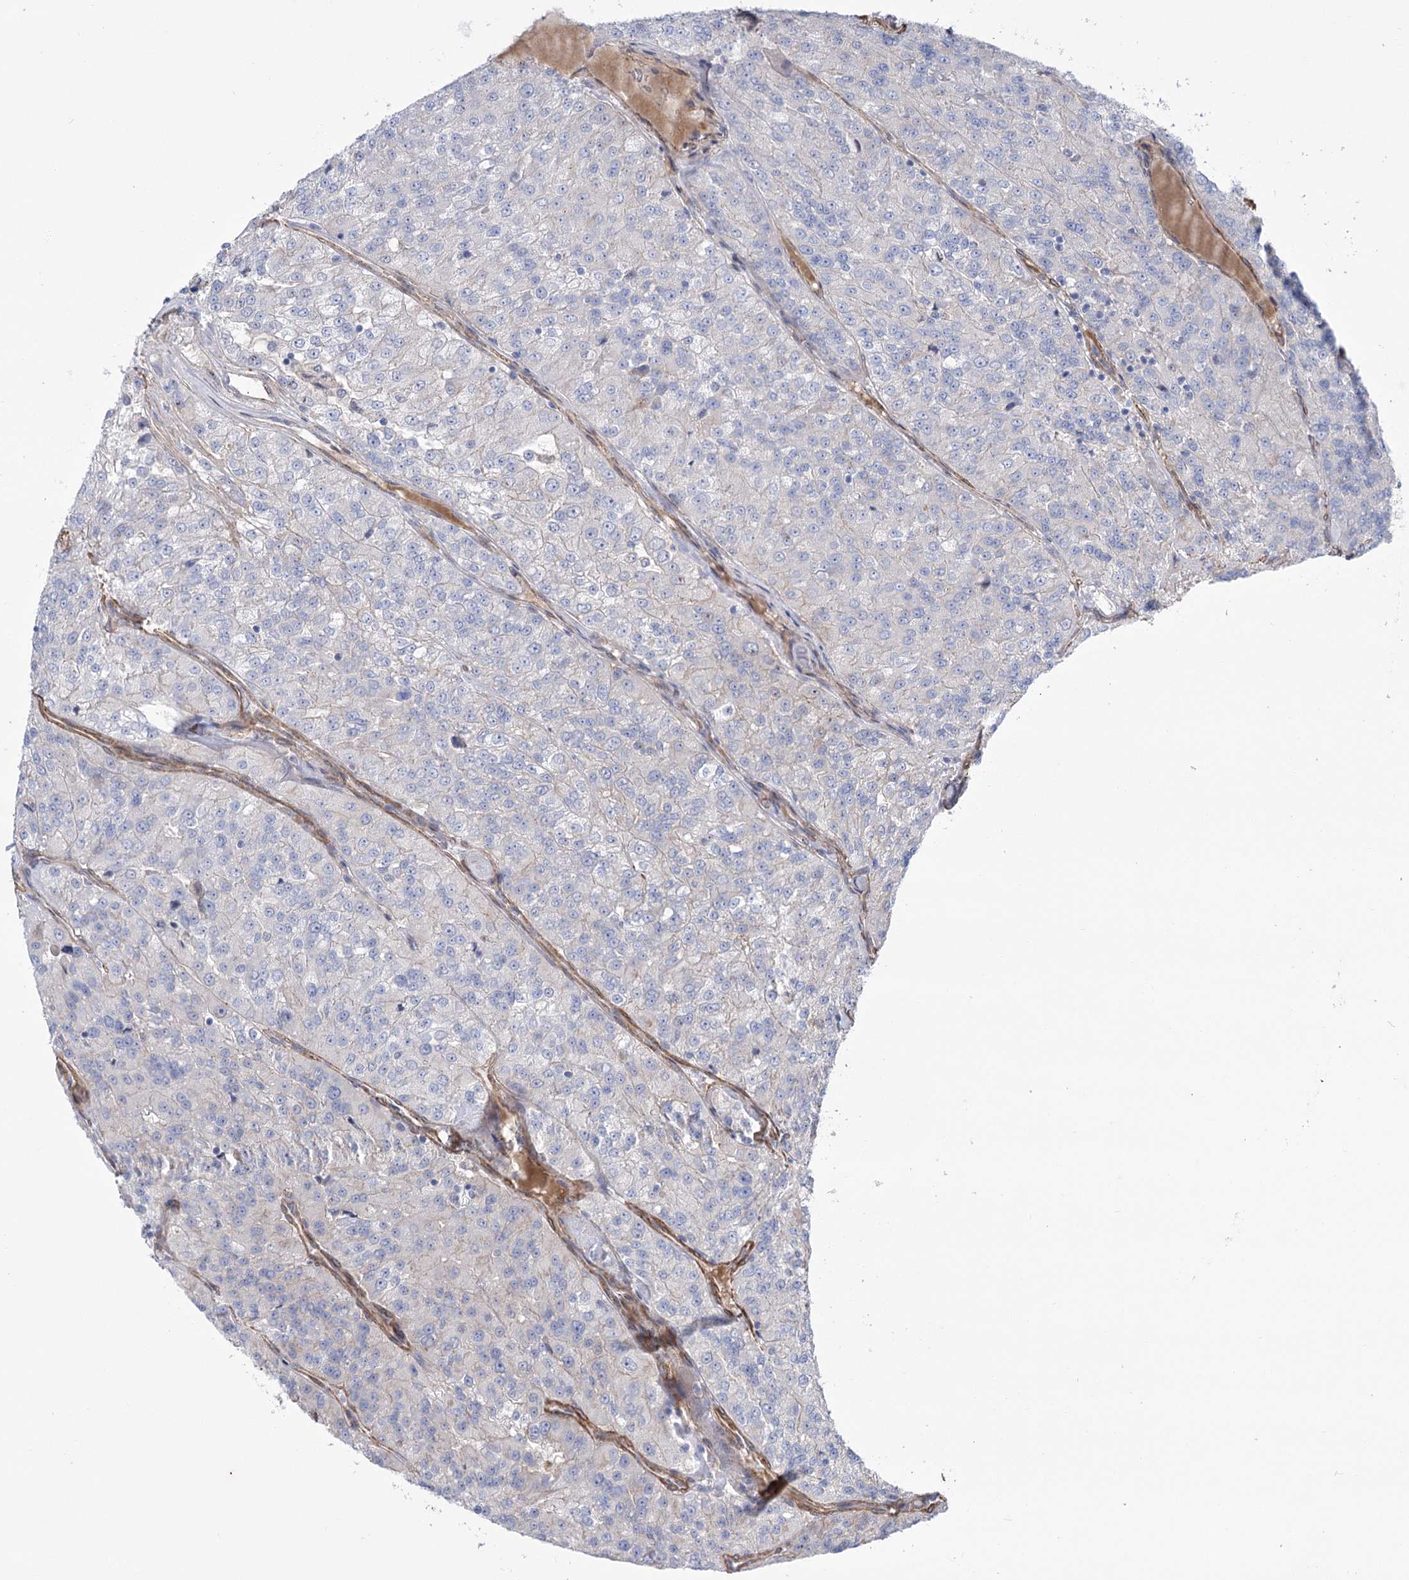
{"staining": {"intensity": "negative", "quantity": "none", "location": "none"}, "tissue": "renal cancer", "cell_type": "Tumor cells", "image_type": "cancer", "snomed": [{"axis": "morphology", "description": "Adenocarcinoma, NOS"}, {"axis": "topography", "description": "Kidney"}], "caption": "High power microscopy micrograph of an immunohistochemistry (IHC) photomicrograph of adenocarcinoma (renal), revealing no significant staining in tumor cells.", "gene": "WASHC3", "patient": {"sex": "female", "age": 63}}